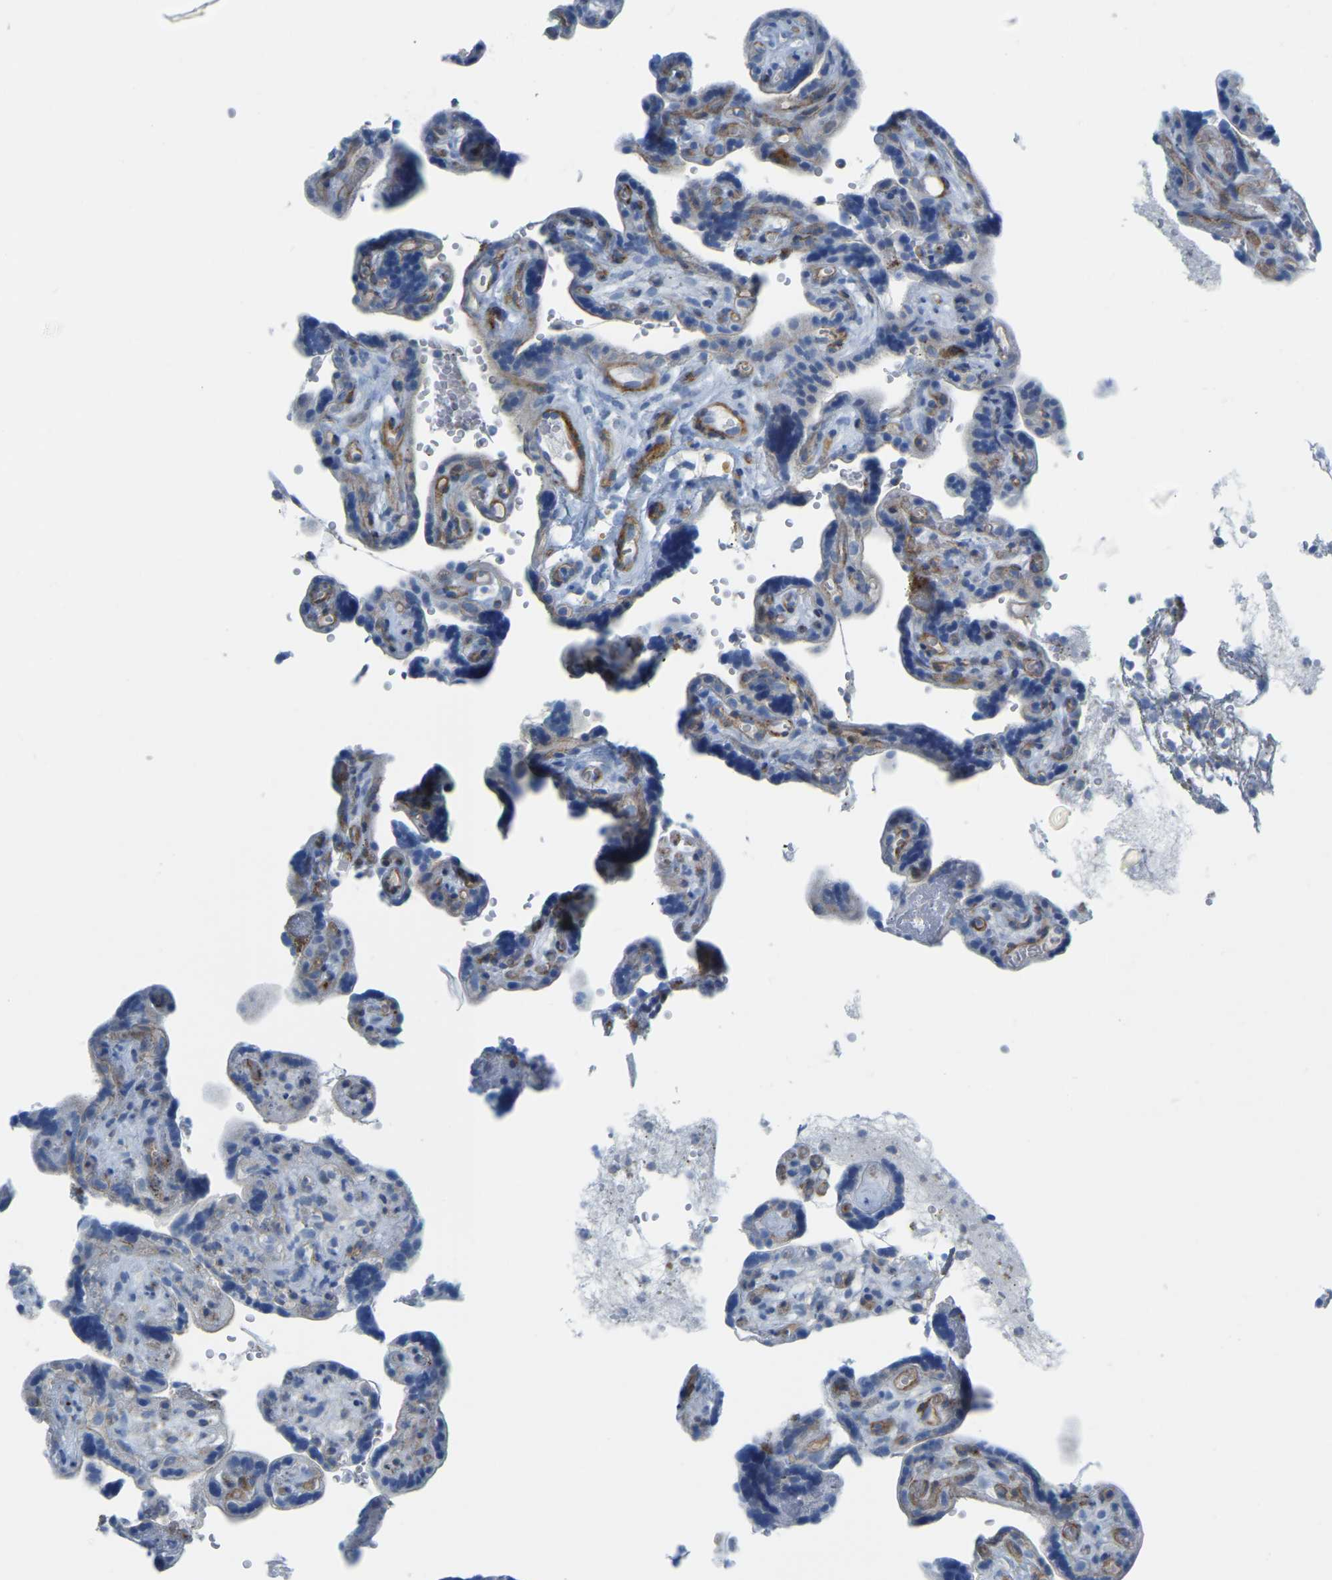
{"staining": {"intensity": "moderate", "quantity": "25%-75%", "location": "cytoplasmic/membranous"}, "tissue": "placenta", "cell_type": "Decidual cells", "image_type": "normal", "snomed": [{"axis": "morphology", "description": "Normal tissue, NOS"}, {"axis": "topography", "description": "Placenta"}], "caption": "A high-resolution image shows immunohistochemistry (IHC) staining of benign placenta, which demonstrates moderate cytoplasmic/membranous staining in approximately 25%-75% of decidual cells. Using DAB (3,3'-diaminobenzidine) (brown) and hematoxylin (blue) stains, captured at high magnification using brightfield microscopy.", "gene": "MYL3", "patient": {"sex": "female", "age": 30}}